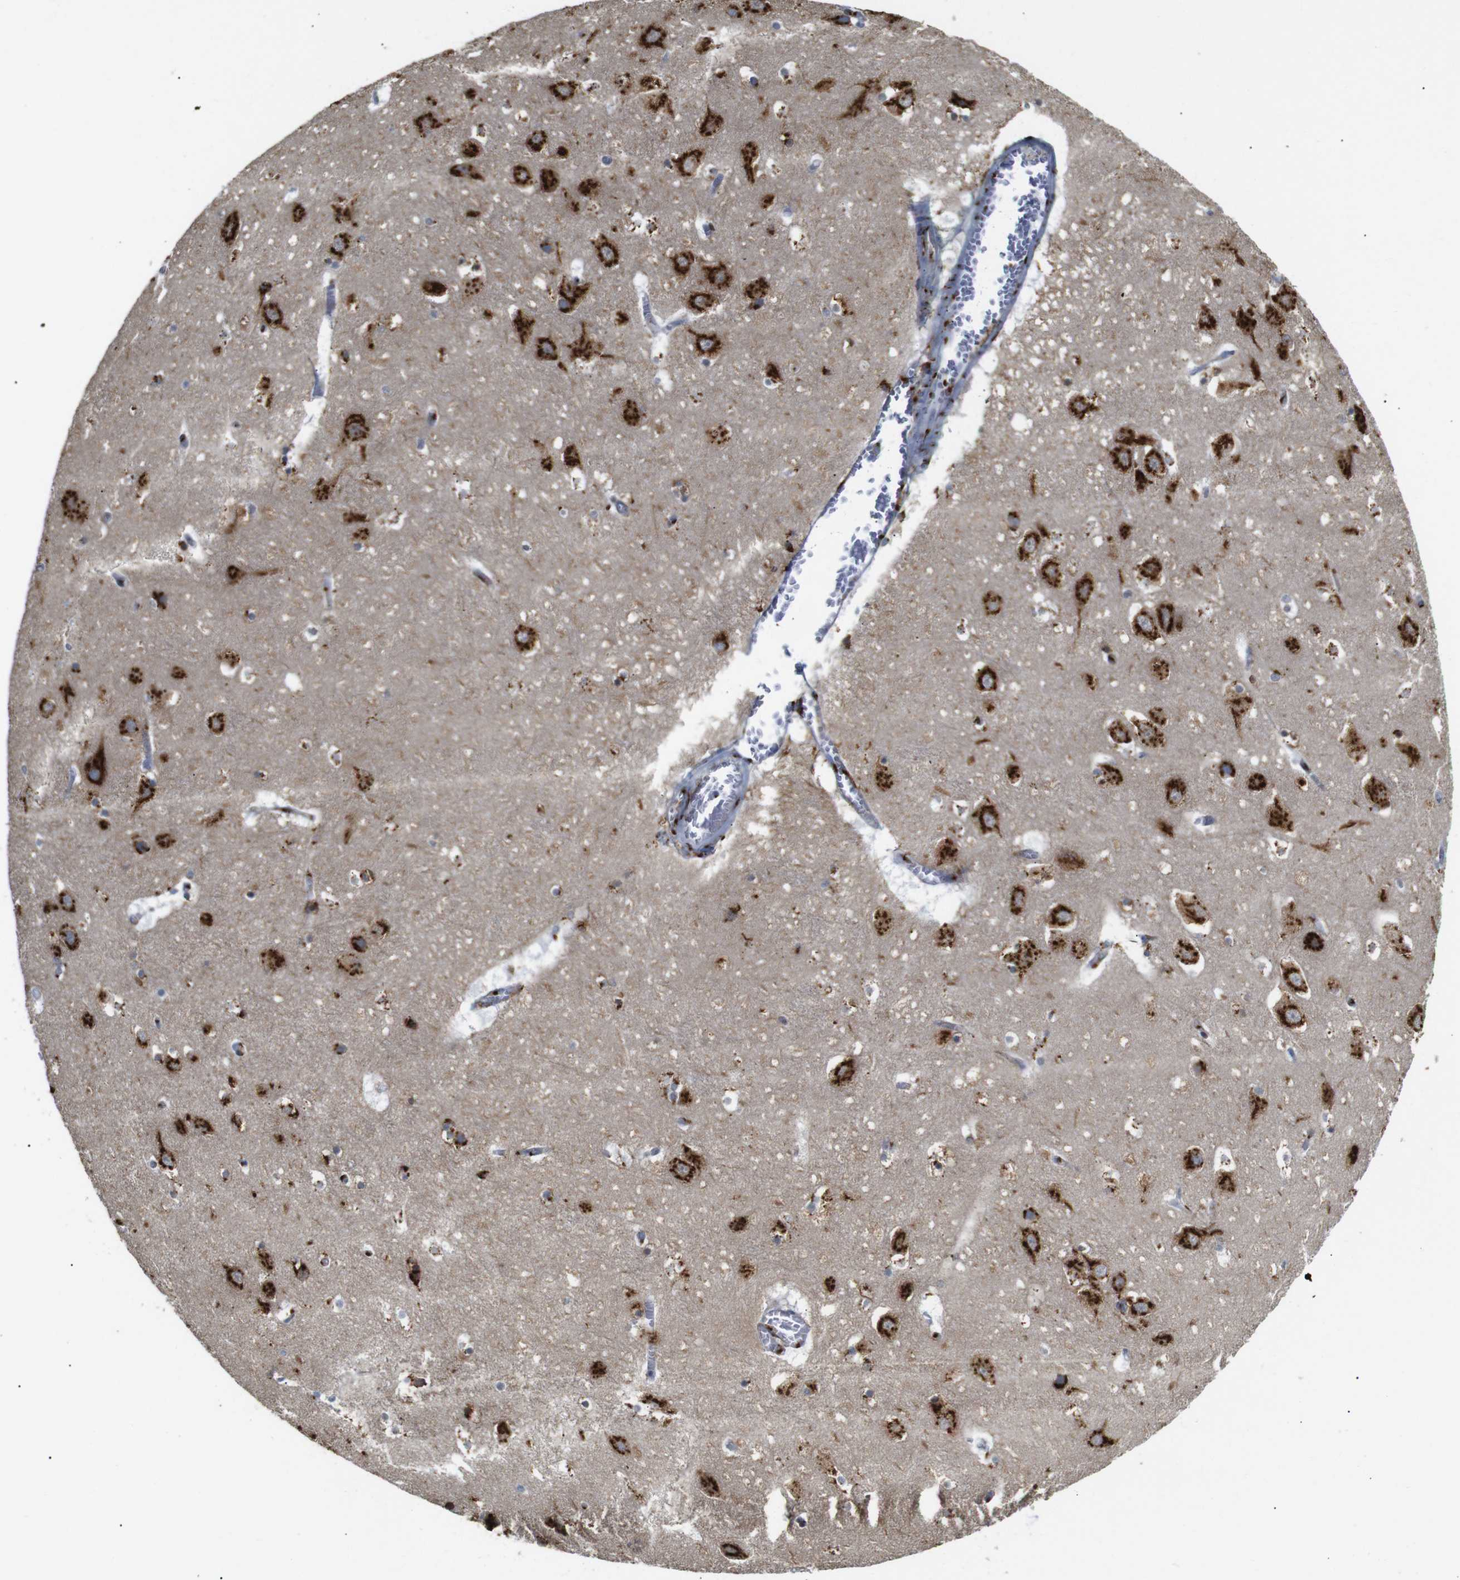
{"staining": {"intensity": "moderate", "quantity": "25%-75%", "location": "cytoplasmic/membranous"}, "tissue": "hippocampus", "cell_type": "Glial cells", "image_type": "normal", "snomed": [{"axis": "morphology", "description": "Normal tissue, NOS"}, {"axis": "topography", "description": "Hippocampus"}], "caption": "DAB immunohistochemical staining of benign human hippocampus shows moderate cytoplasmic/membranous protein expression in about 25%-75% of glial cells. The staining is performed using DAB (3,3'-diaminobenzidine) brown chromogen to label protein expression. The nuclei are counter-stained blue using hematoxylin.", "gene": "TGOLN2", "patient": {"sex": "male", "age": 45}}